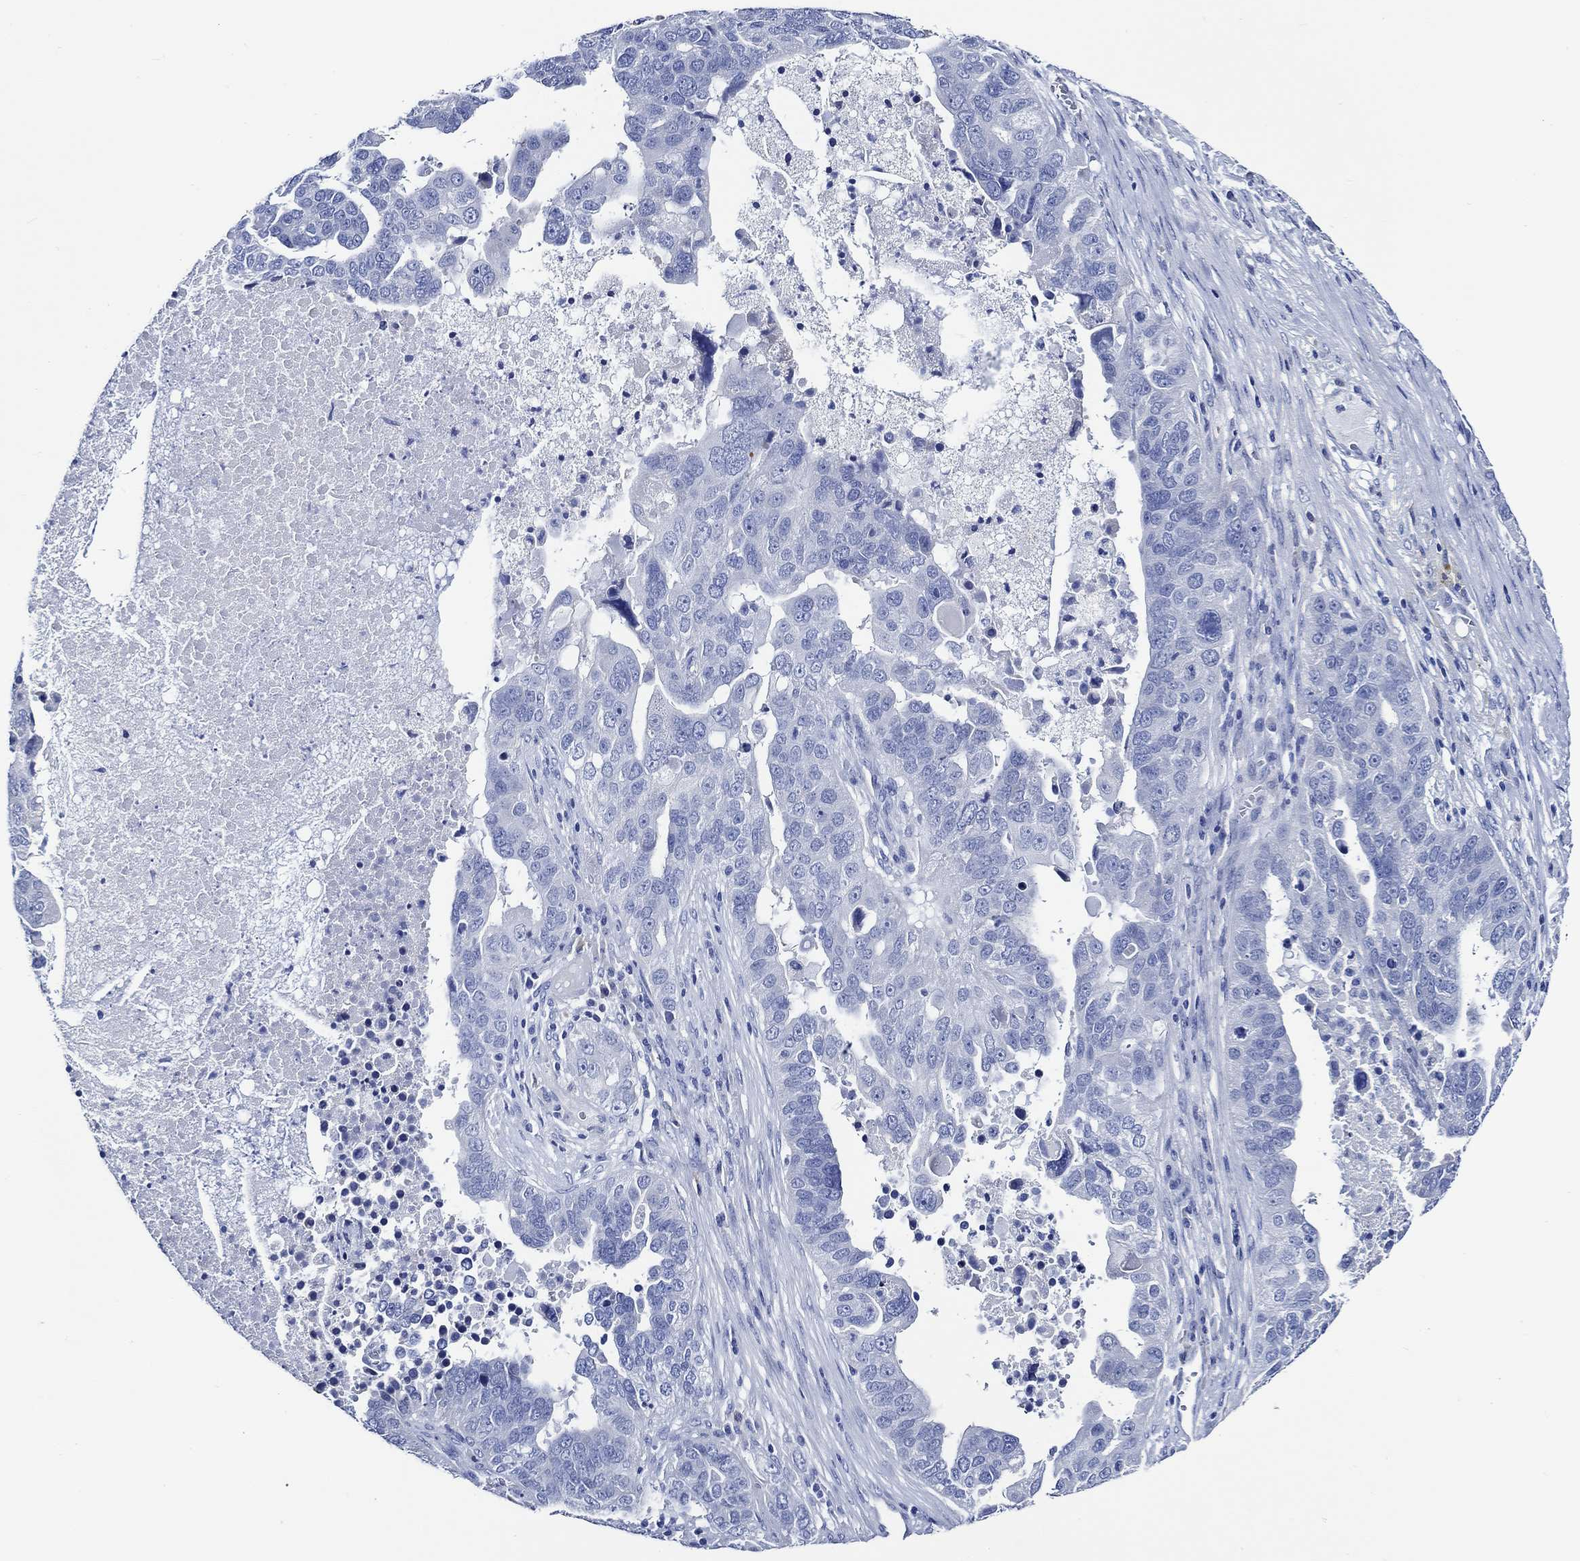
{"staining": {"intensity": "negative", "quantity": "none", "location": "none"}, "tissue": "ovarian cancer", "cell_type": "Tumor cells", "image_type": "cancer", "snomed": [{"axis": "morphology", "description": "Carcinoma, endometroid"}, {"axis": "topography", "description": "Soft tissue"}, {"axis": "topography", "description": "Ovary"}], "caption": "This is a photomicrograph of immunohistochemistry (IHC) staining of ovarian cancer, which shows no expression in tumor cells.", "gene": "WDR62", "patient": {"sex": "female", "age": 52}}